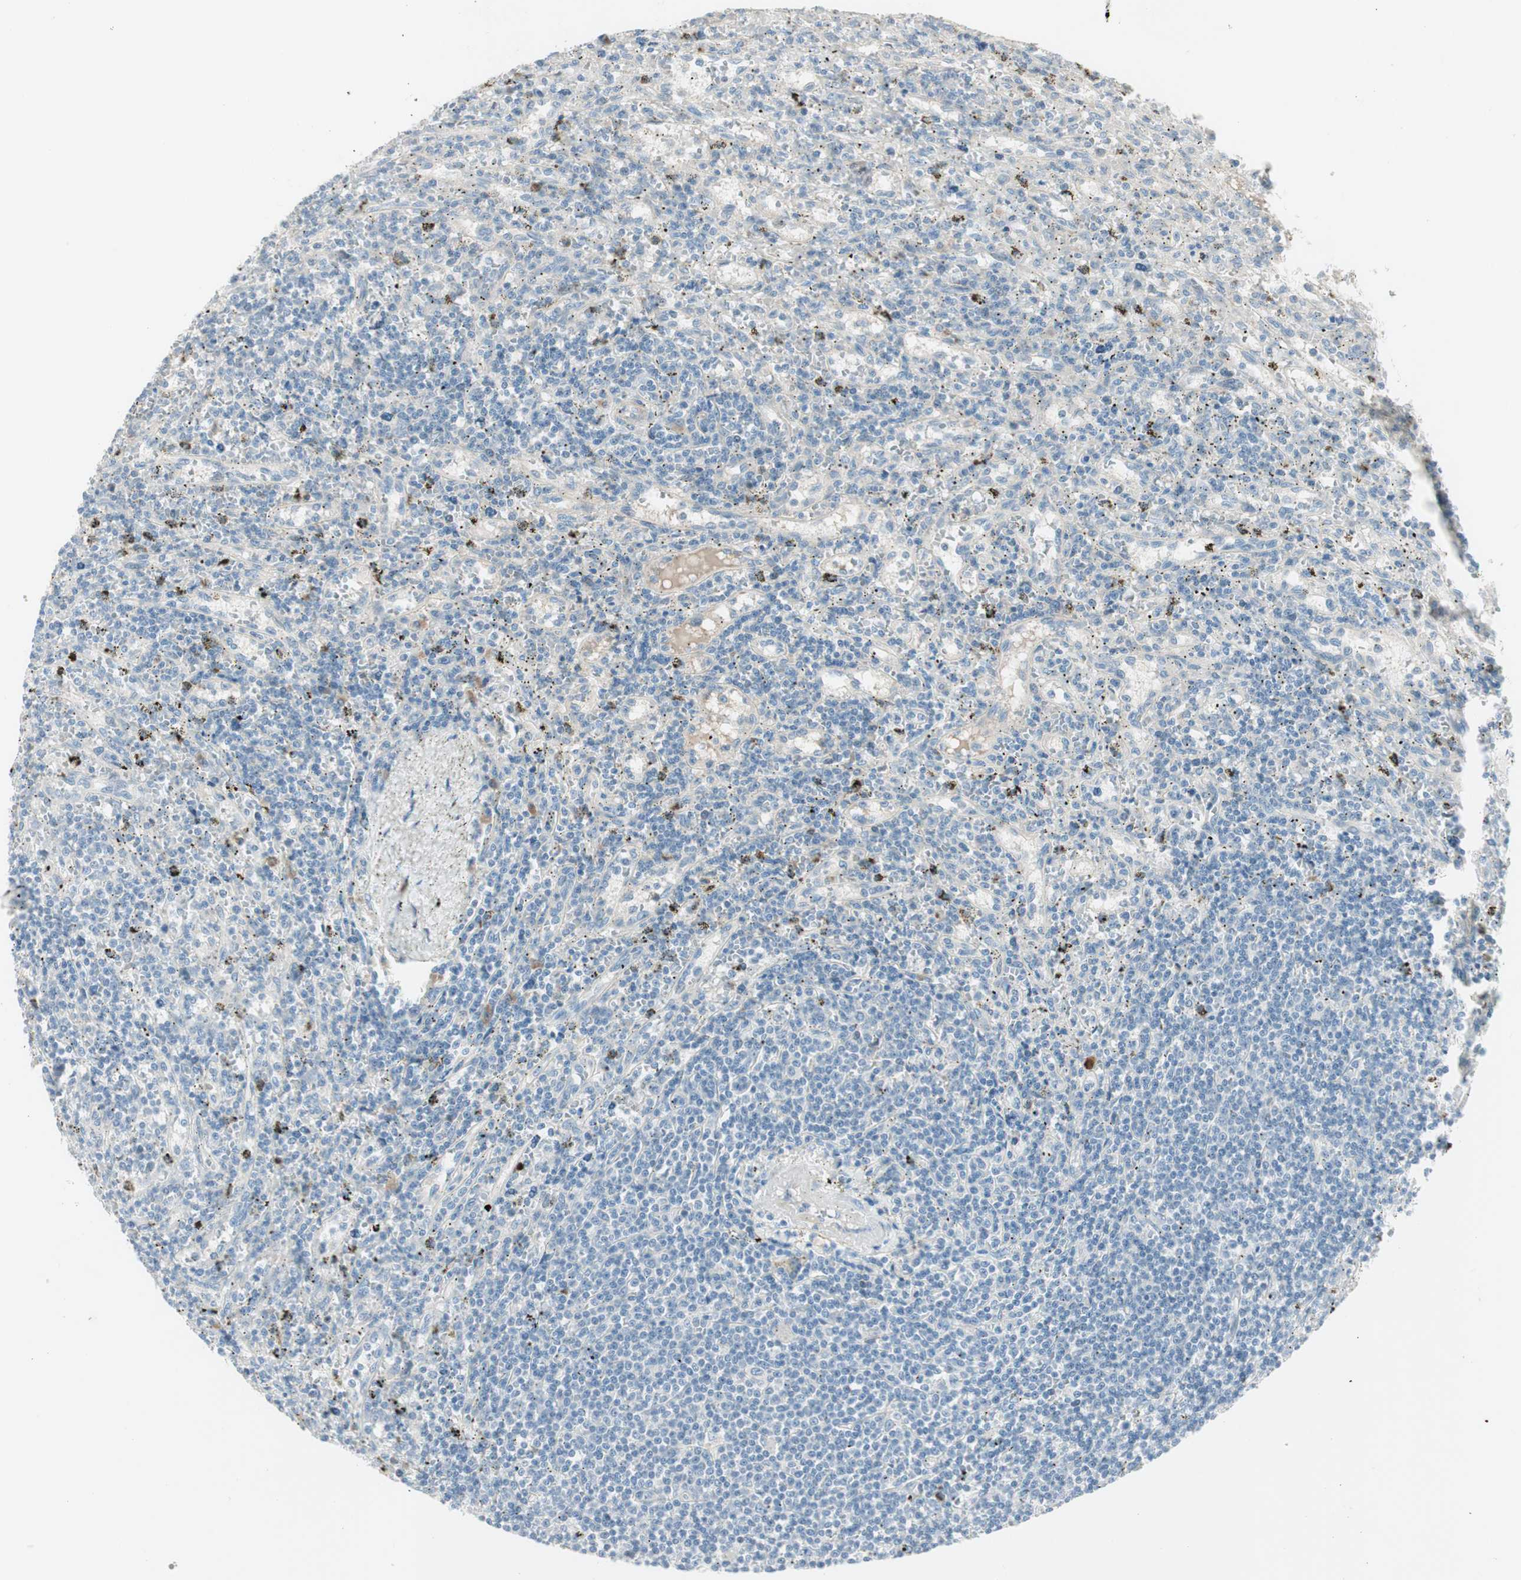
{"staining": {"intensity": "negative", "quantity": "none", "location": "none"}, "tissue": "lymphoma", "cell_type": "Tumor cells", "image_type": "cancer", "snomed": [{"axis": "morphology", "description": "Malignant lymphoma, non-Hodgkin's type, Low grade"}, {"axis": "topography", "description": "Spleen"}], "caption": "DAB (3,3'-diaminobenzidine) immunohistochemical staining of human lymphoma reveals no significant expression in tumor cells. (Stains: DAB (3,3'-diaminobenzidine) immunohistochemistry (IHC) with hematoxylin counter stain, Microscopy: brightfield microscopy at high magnification).", "gene": "MAPRE3", "patient": {"sex": "male", "age": 76}}